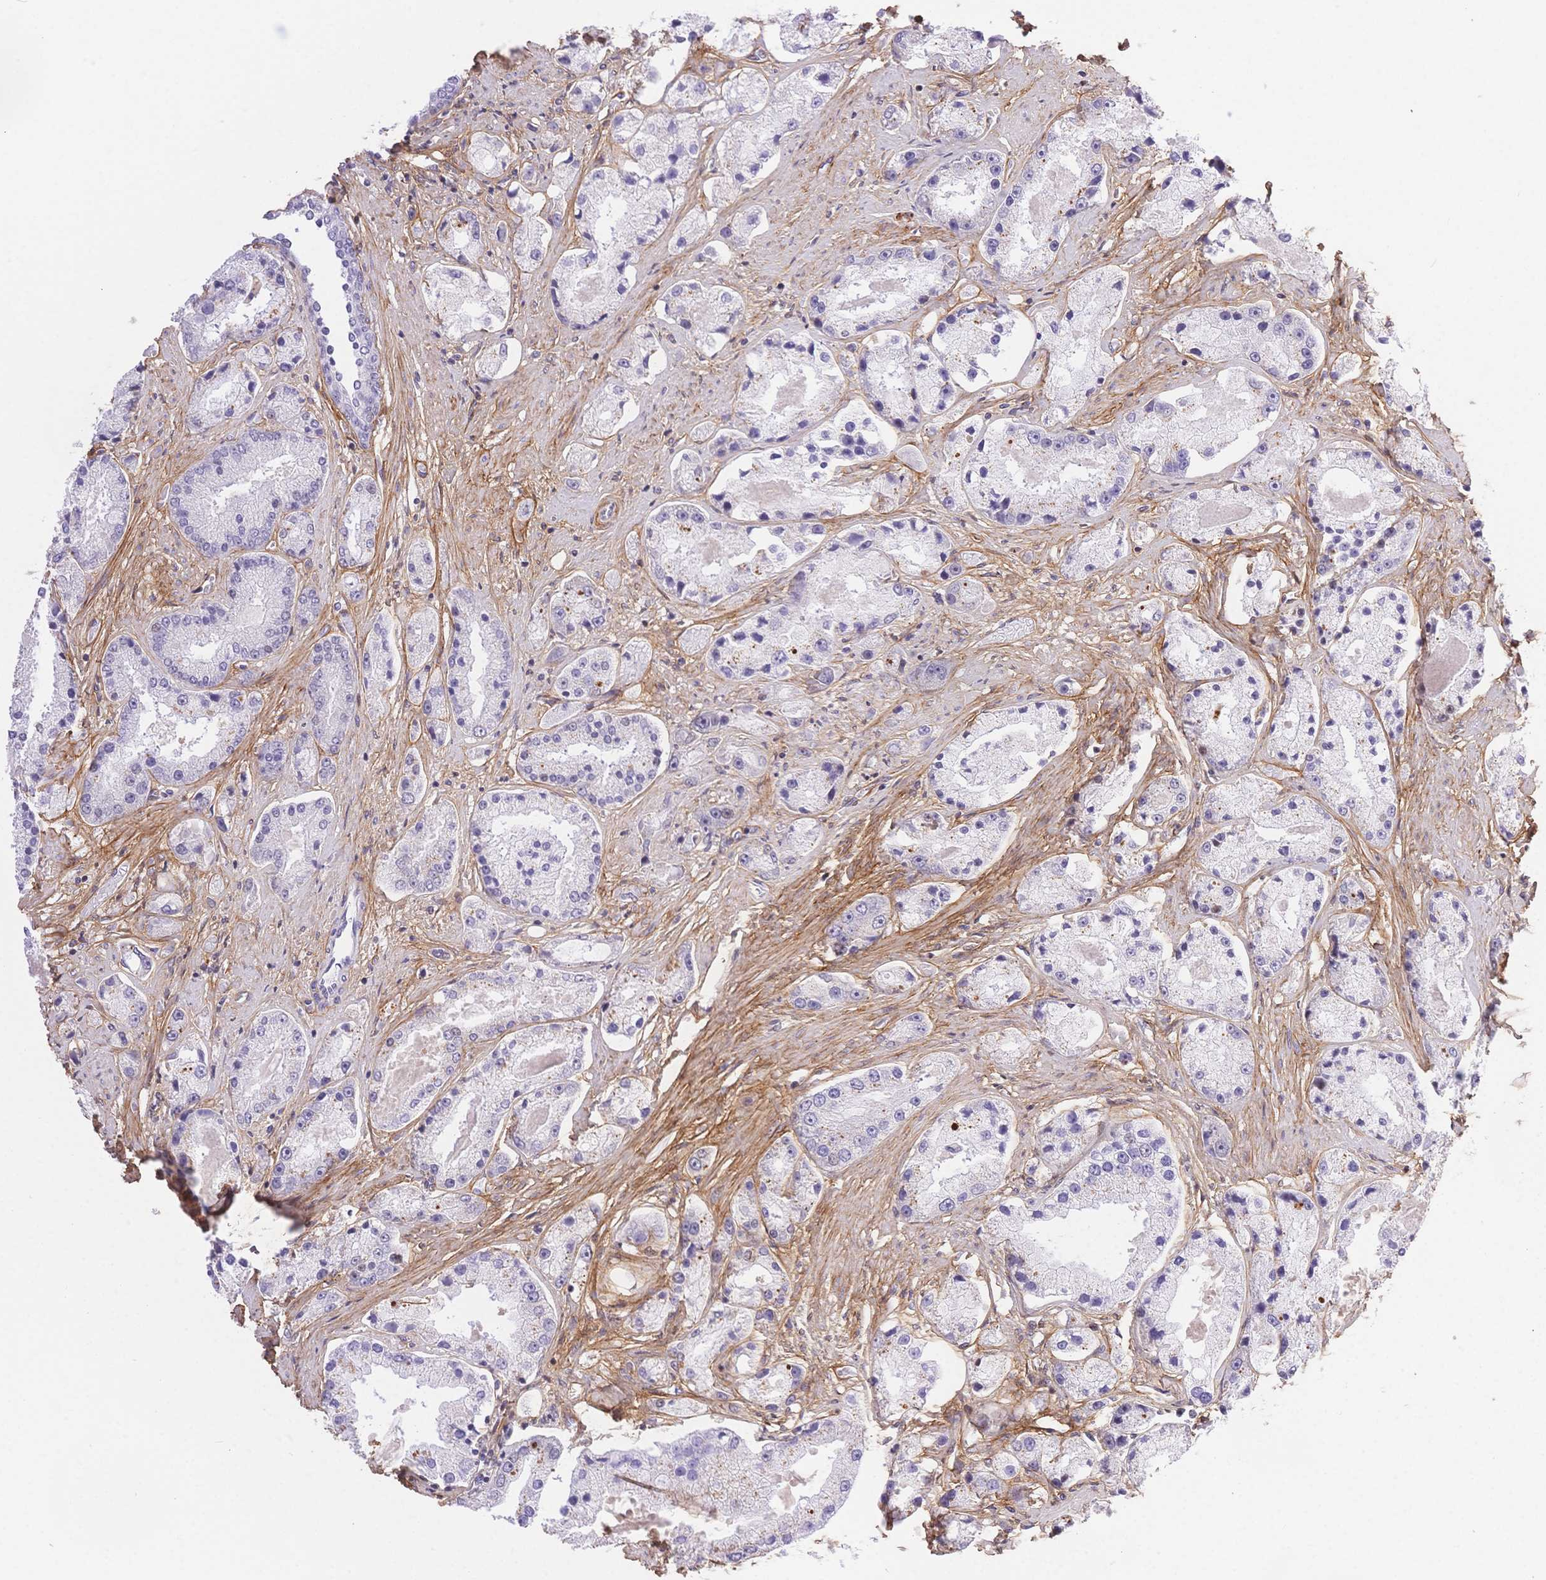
{"staining": {"intensity": "negative", "quantity": "none", "location": "none"}, "tissue": "prostate cancer", "cell_type": "Tumor cells", "image_type": "cancer", "snomed": [{"axis": "morphology", "description": "Adenocarcinoma, High grade"}, {"axis": "topography", "description": "Prostate"}], "caption": "IHC of prostate cancer displays no expression in tumor cells.", "gene": "PDZD2", "patient": {"sex": "male", "age": 67}}